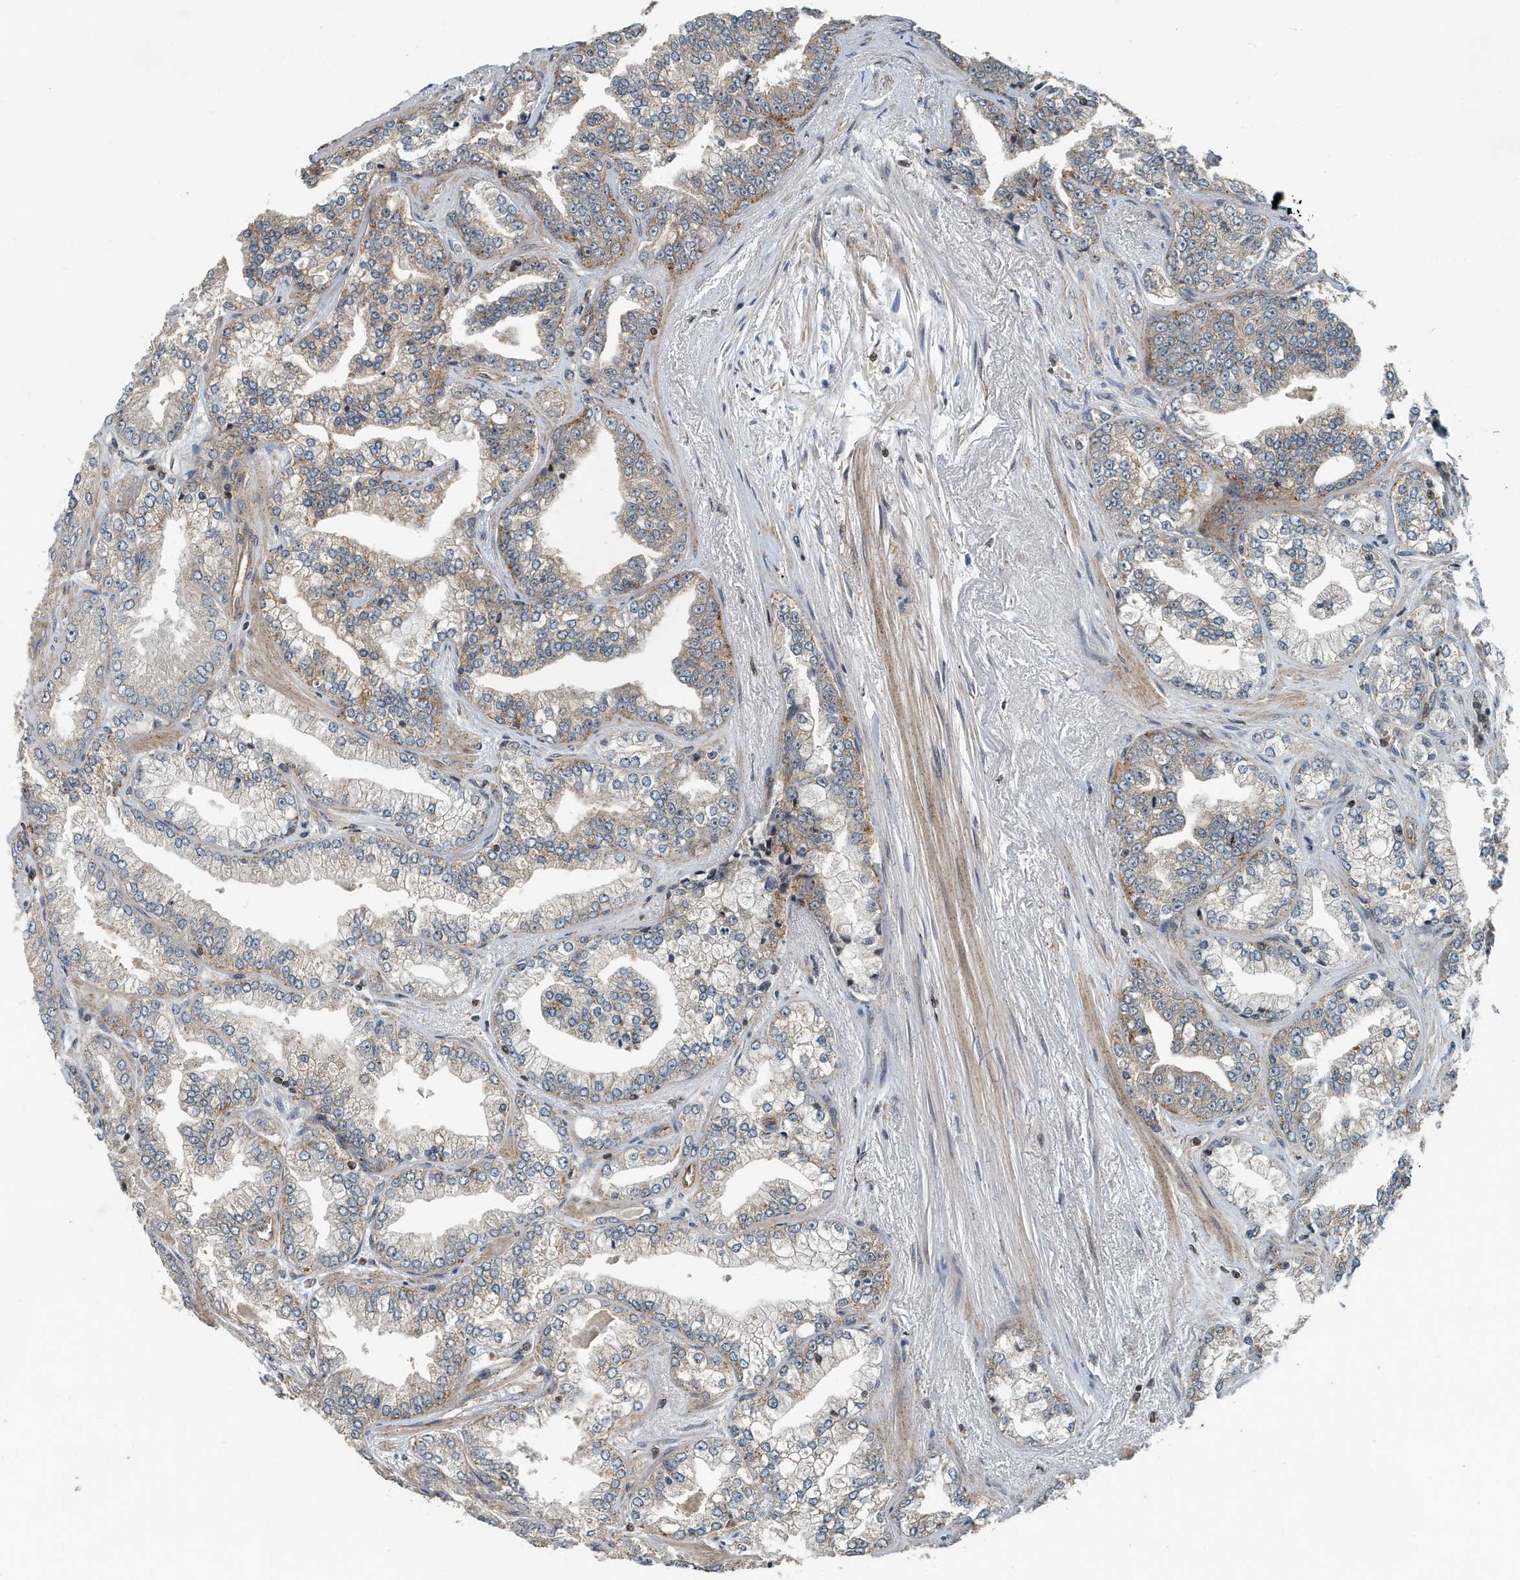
{"staining": {"intensity": "weak", "quantity": ">75%", "location": "cytoplasmic/membranous"}, "tissue": "prostate cancer", "cell_type": "Tumor cells", "image_type": "cancer", "snomed": [{"axis": "morphology", "description": "Adenocarcinoma, High grade"}, {"axis": "topography", "description": "Prostate"}], "caption": "Tumor cells reveal weak cytoplasmic/membranous staining in approximately >75% of cells in prostate adenocarcinoma (high-grade).", "gene": "KIF15", "patient": {"sex": "male", "age": 71}}